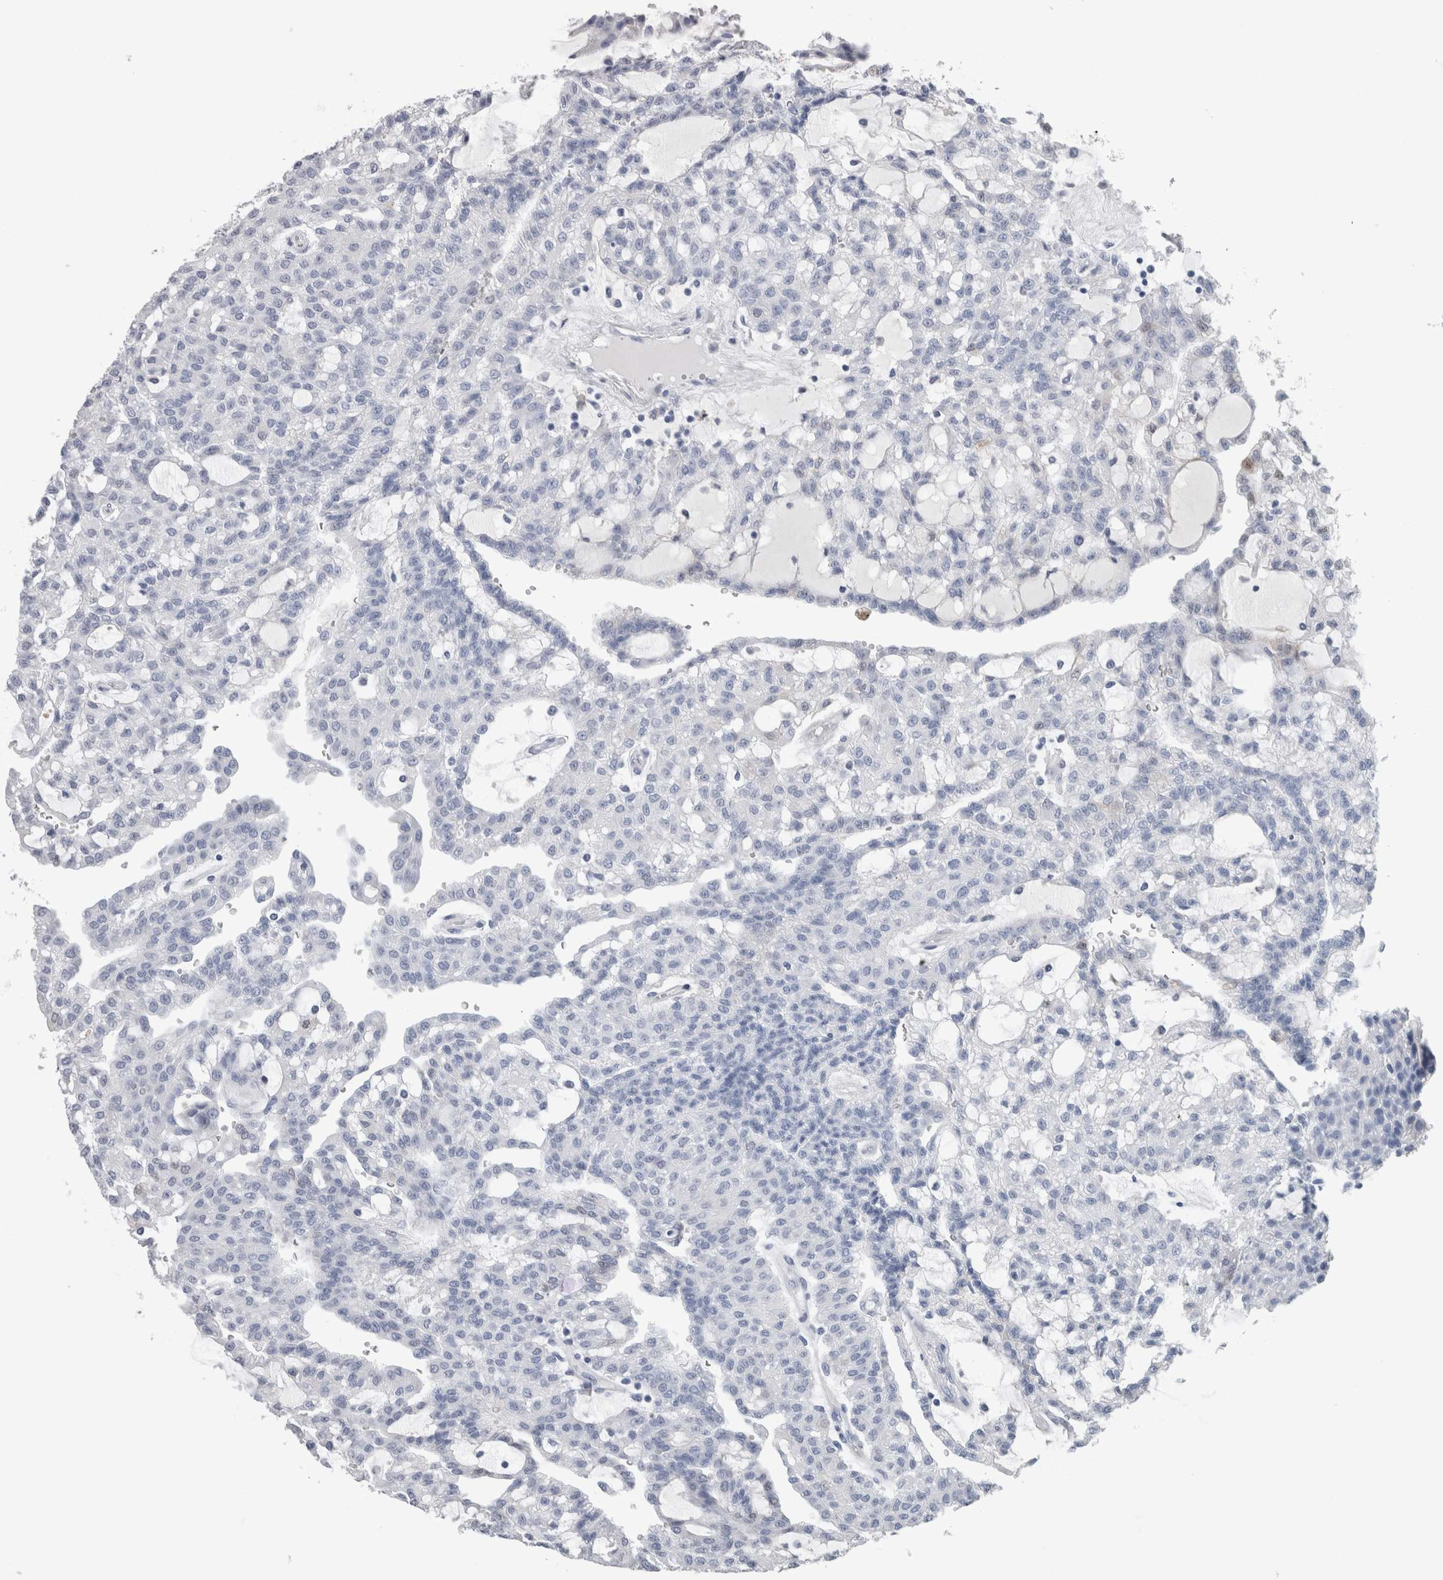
{"staining": {"intensity": "negative", "quantity": "none", "location": "none"}, "tissue": "renal cancer", "cell_type": "Tumor cells", "image_type": "cancer", "snomed": [{"axis": "morphology", "description": "Adenocarcinoma, NOS"}, {"axis": "topography", "description": "Kidney"}], "caption": "Immunohistochemical staining of human adenocarcinoma (renal) shows no significant staining in tumor cells.", "gene": "CA8", "patient": {"sex": "male", "age": 63}}